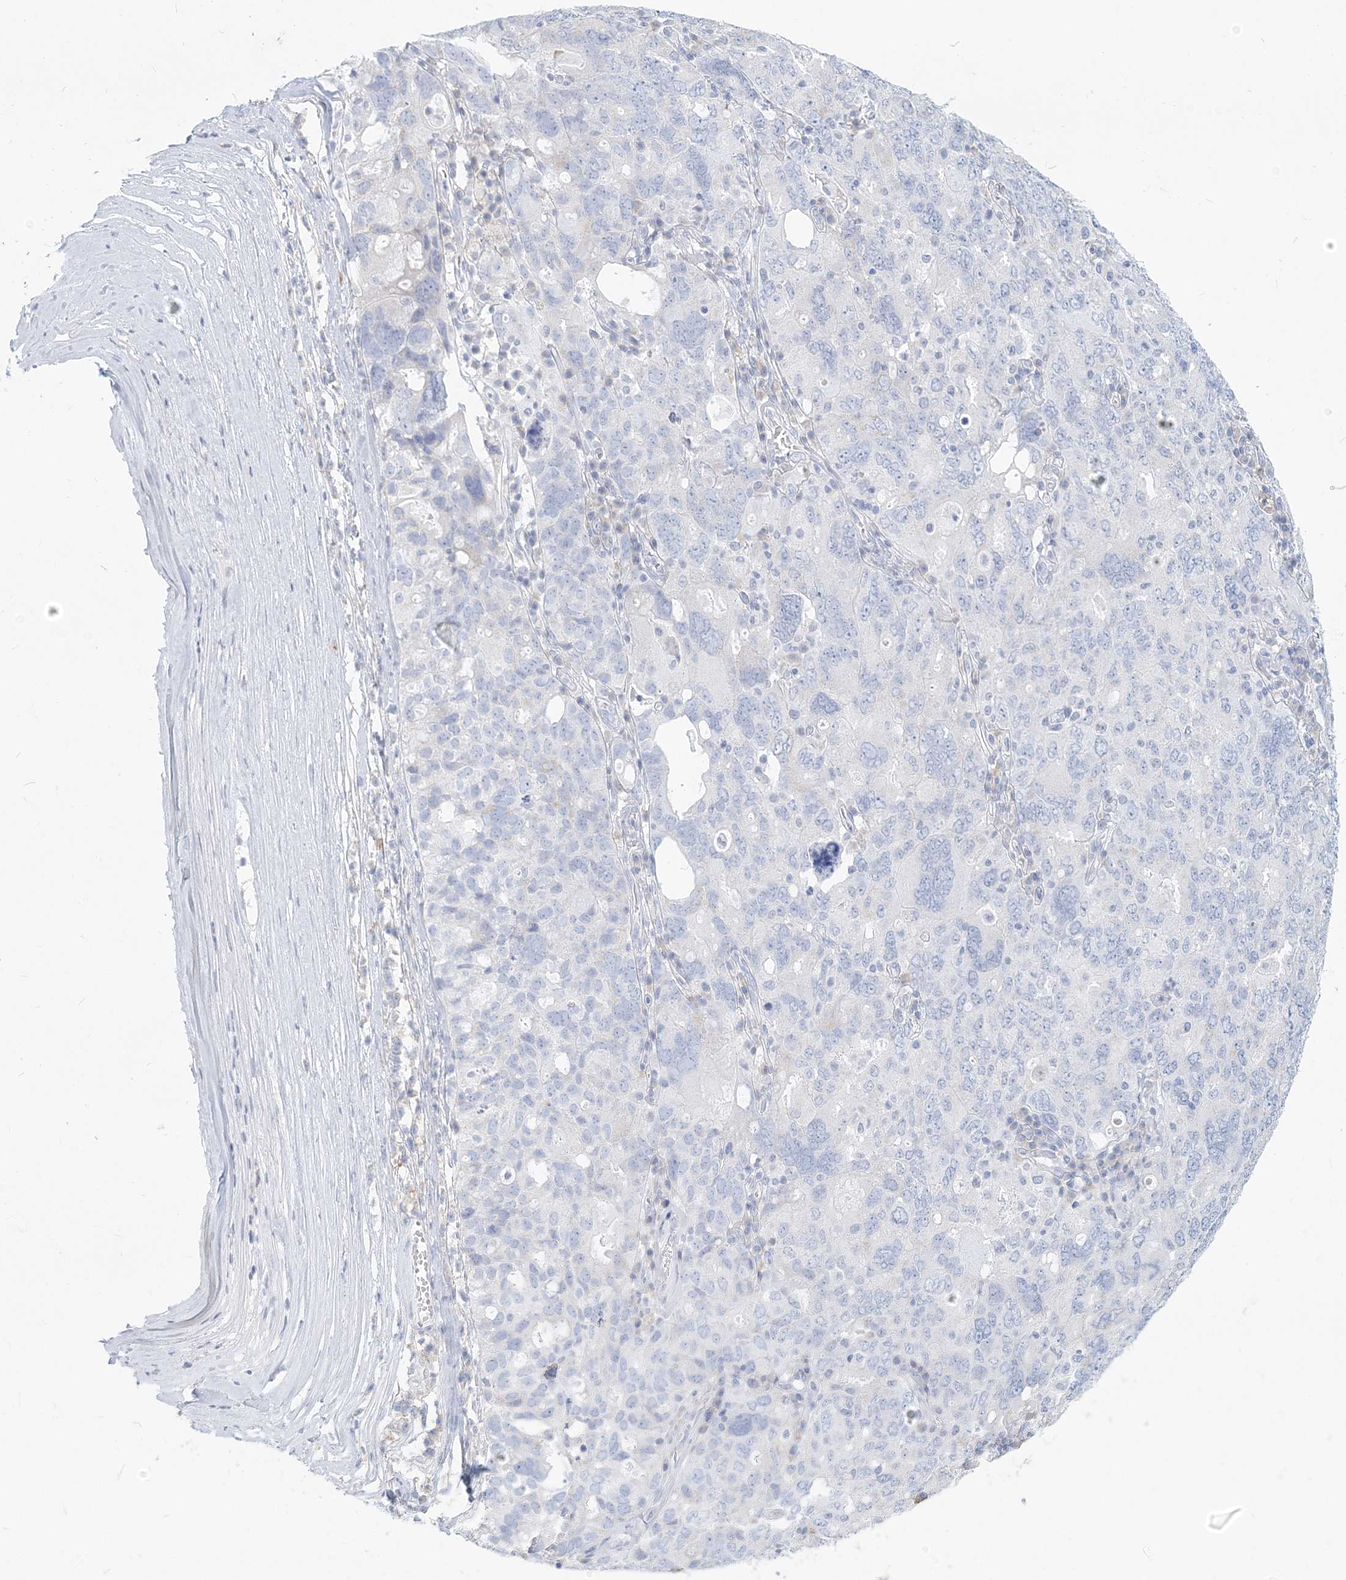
{"staining": {"intensity": "negative", "quantity": "none", "location": "none"}, "tissue": "ovarian cancer", "cell_type": "Tumor cells", "image_type": "cancer", "snomed": [{"axis": "morphology", "description": "Carcinoma, endometroid"}, {"axis": "topography", "description": "Ovary"}], "caption": "Tumor cells show no significant staining in endometroid carcinoma (ovarian).", "gene": "CSN1S1", "patient": {"sex": "female", "age": 62}}